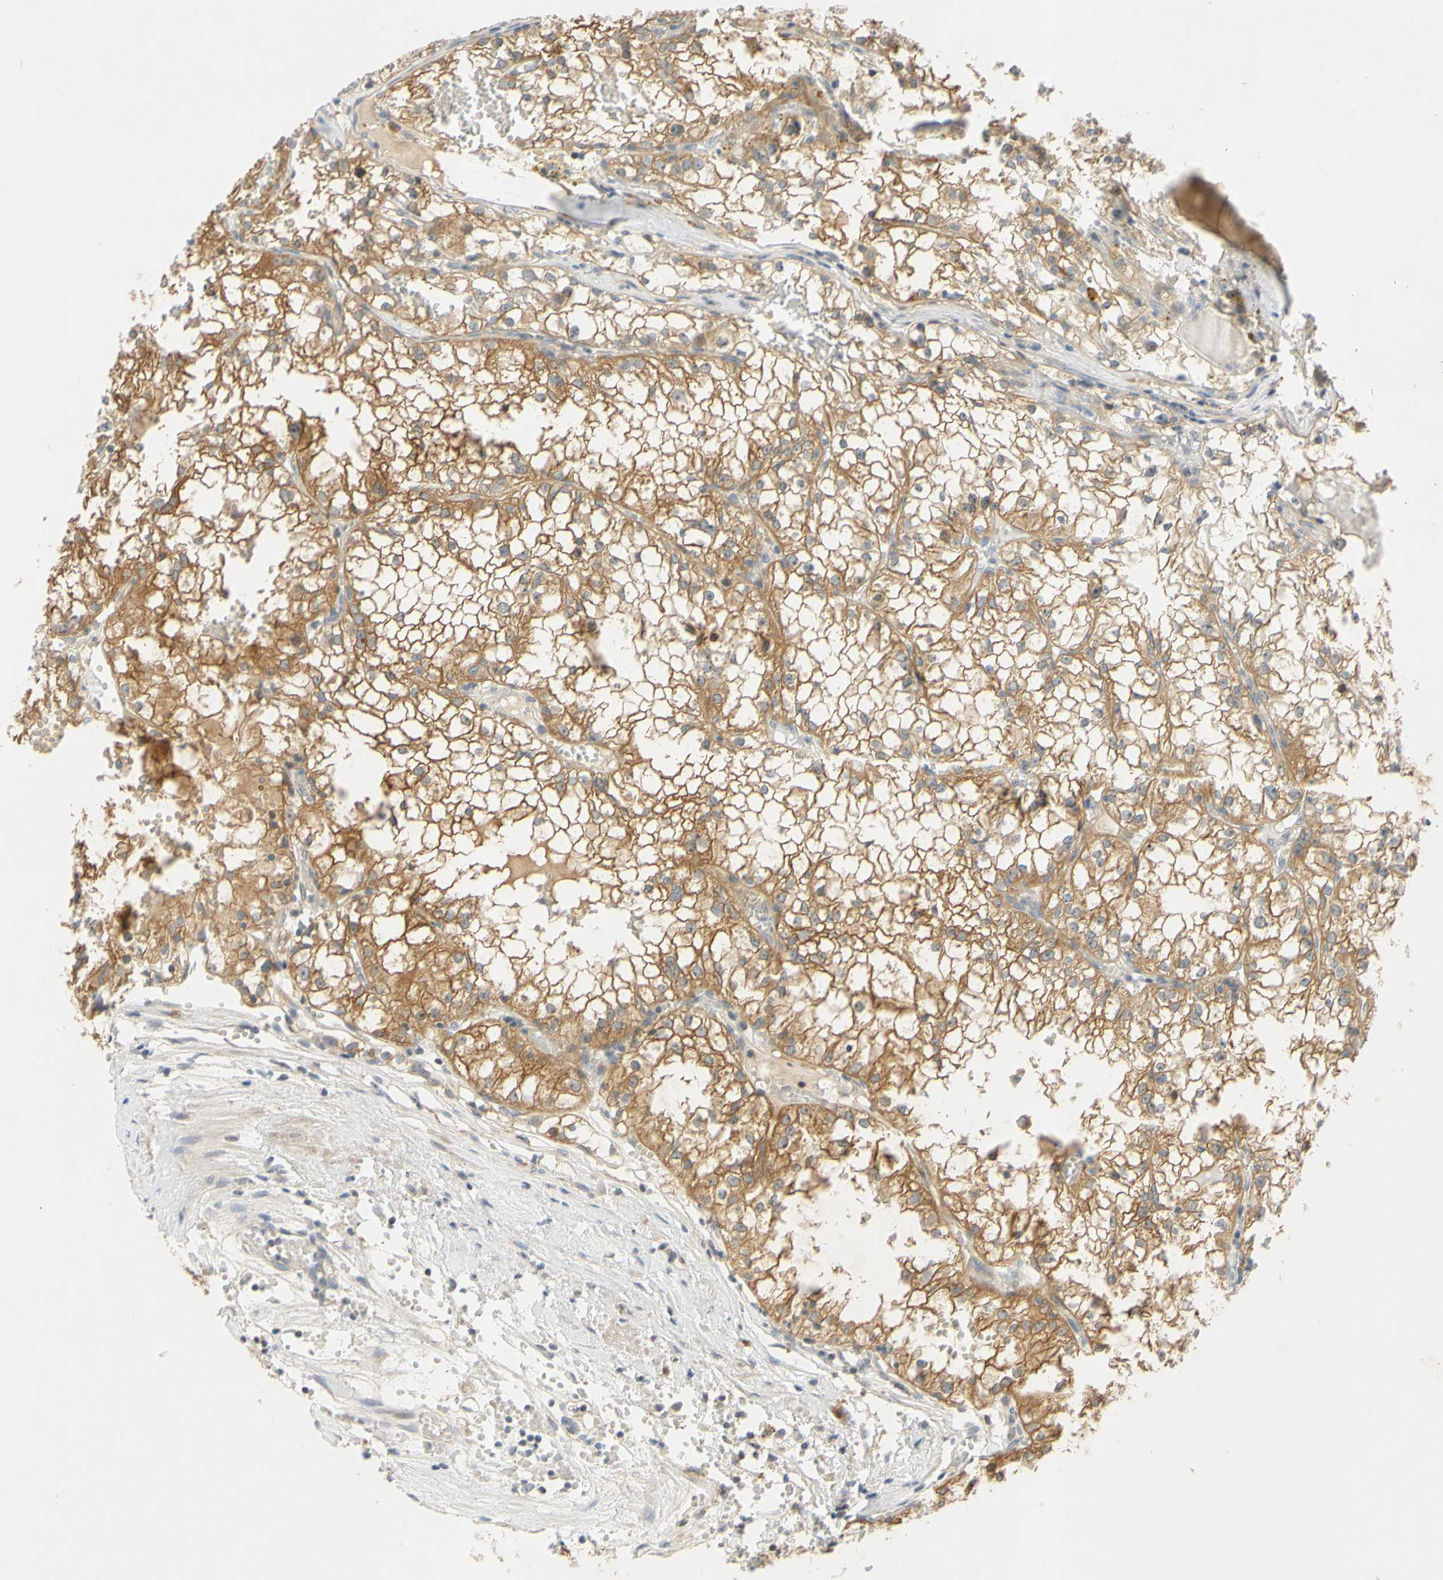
{"staining": {"intensity": "moderate", "quantity": ">75%", "location": "cytoplasmic/membranous"}, "tissue": "renal cancer", "cell_type": "Tumor cells", "image_type": "cancer", "snomed": [{"axis": "morphology", "description": "Adenocarcinoma, NOS"}, {"axis": "topography", "description": "Kidney"}], "caption": "Brown immunohistochemical staining in human renal cancer (adenocarcinoma) displays moderate cytoplasmic/membranous positivity in approximately >75% of tumor cells. (IHC, brightfield microscopy, high magnification).", "gene": "CCNB2", "patient": {"sex": "male", "age": 56}}